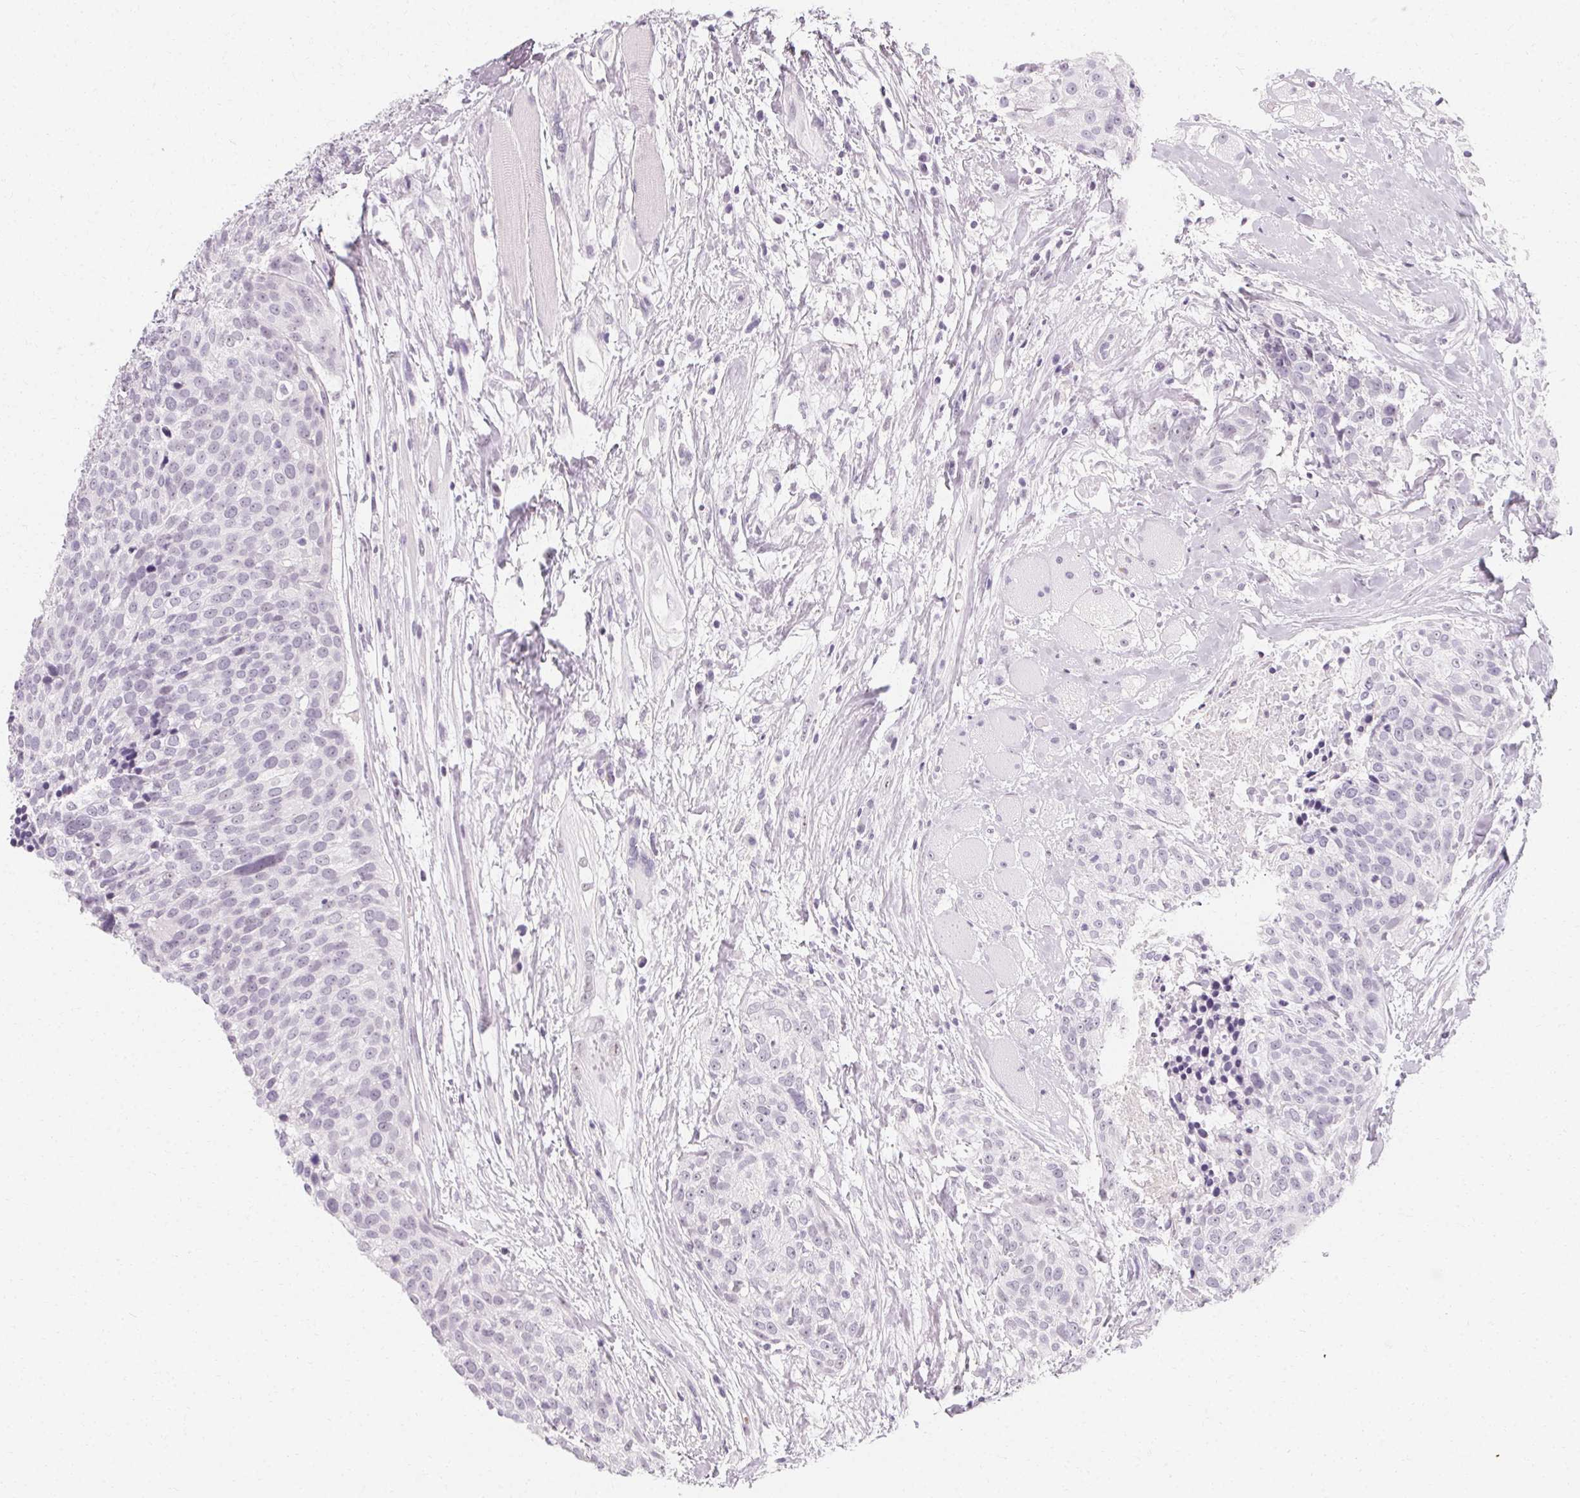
{"staining": {"intensity": "negative", "quantity": "none", "location": "none"}, "tissue": "head and neck cancer", "cell_type": "Tumor cells", "image_type": "cancer", "snomed": [{"axis": "morphology", "description": "Squamous cell carcinoma, NOS"}, {"axis": "topography", "description": "Oral tissue"}, {"axis": "topography", "description": "Head-Neck"}], "caption": "This is a photomicrograph of IHC staining of head and neck squamous cell carcinoma, which shows no staining in tumor cells.", "gene": "SYNPR", "patient": {"sex": "male", "age": 64}}